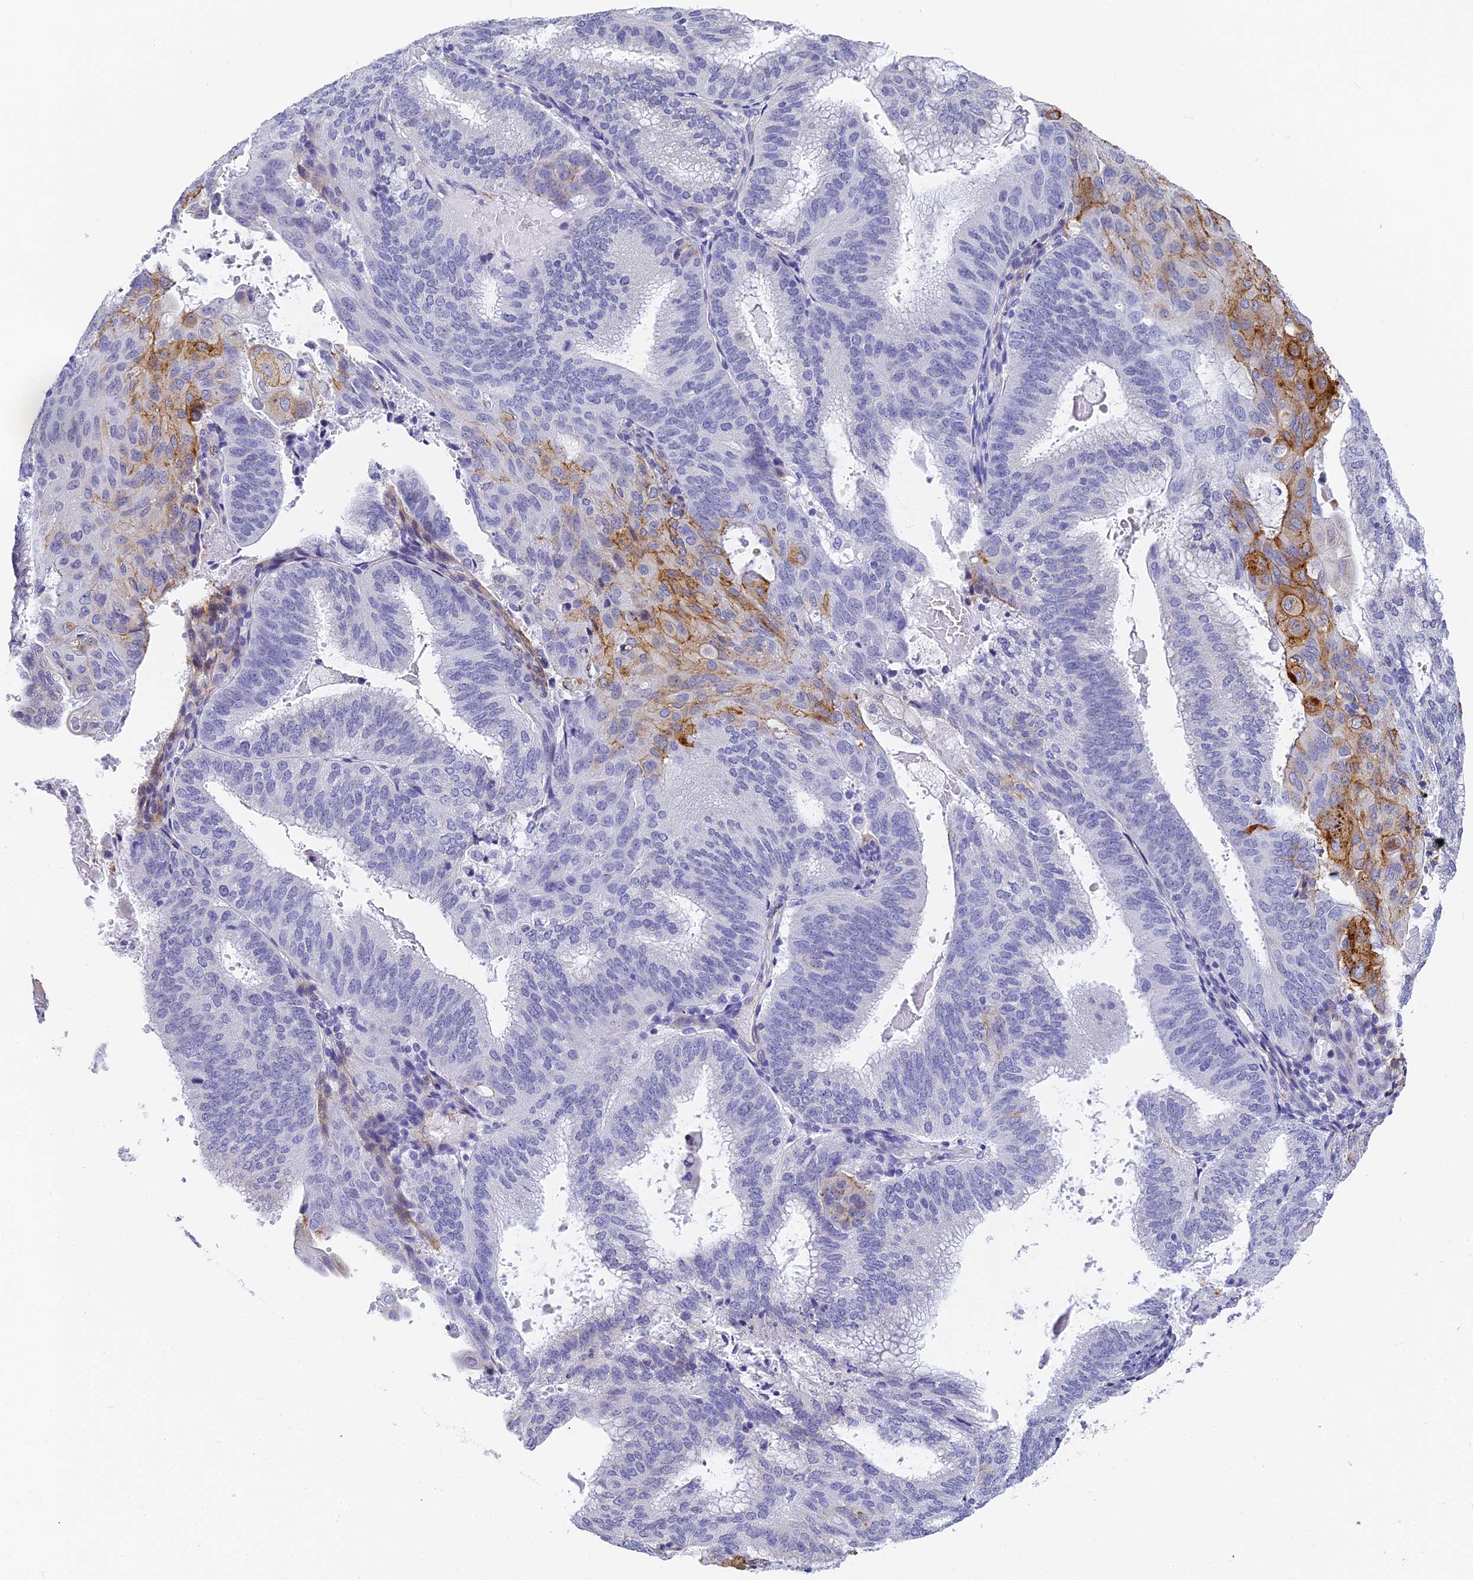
{"staining": {"intensity": "moderate", "quantity": "<25%", "location": "cytoplasmic/membranous"}, "tissue": "endometrial cancer", "cell_type": "Tumor cells", "image_type": "cancer", "snomed": [{"axis": "morphology", "description": "Adenocarcinoma, NOS"}, {"axis": "topography", "description": "Endometrium"}], "caption": "Endometrial adenocarcinoma was stained to show a protein in brown. There is low levels of moderate cytoplasmic/membranous expression in about <25% of tumor cells. The staining is performed using DAB brown chromogen to label protein expression. The nuclei are counter-stained blue using hematoxylin.", "gene": "GJA1", "patient": {"sex": "female", "age": 49}}